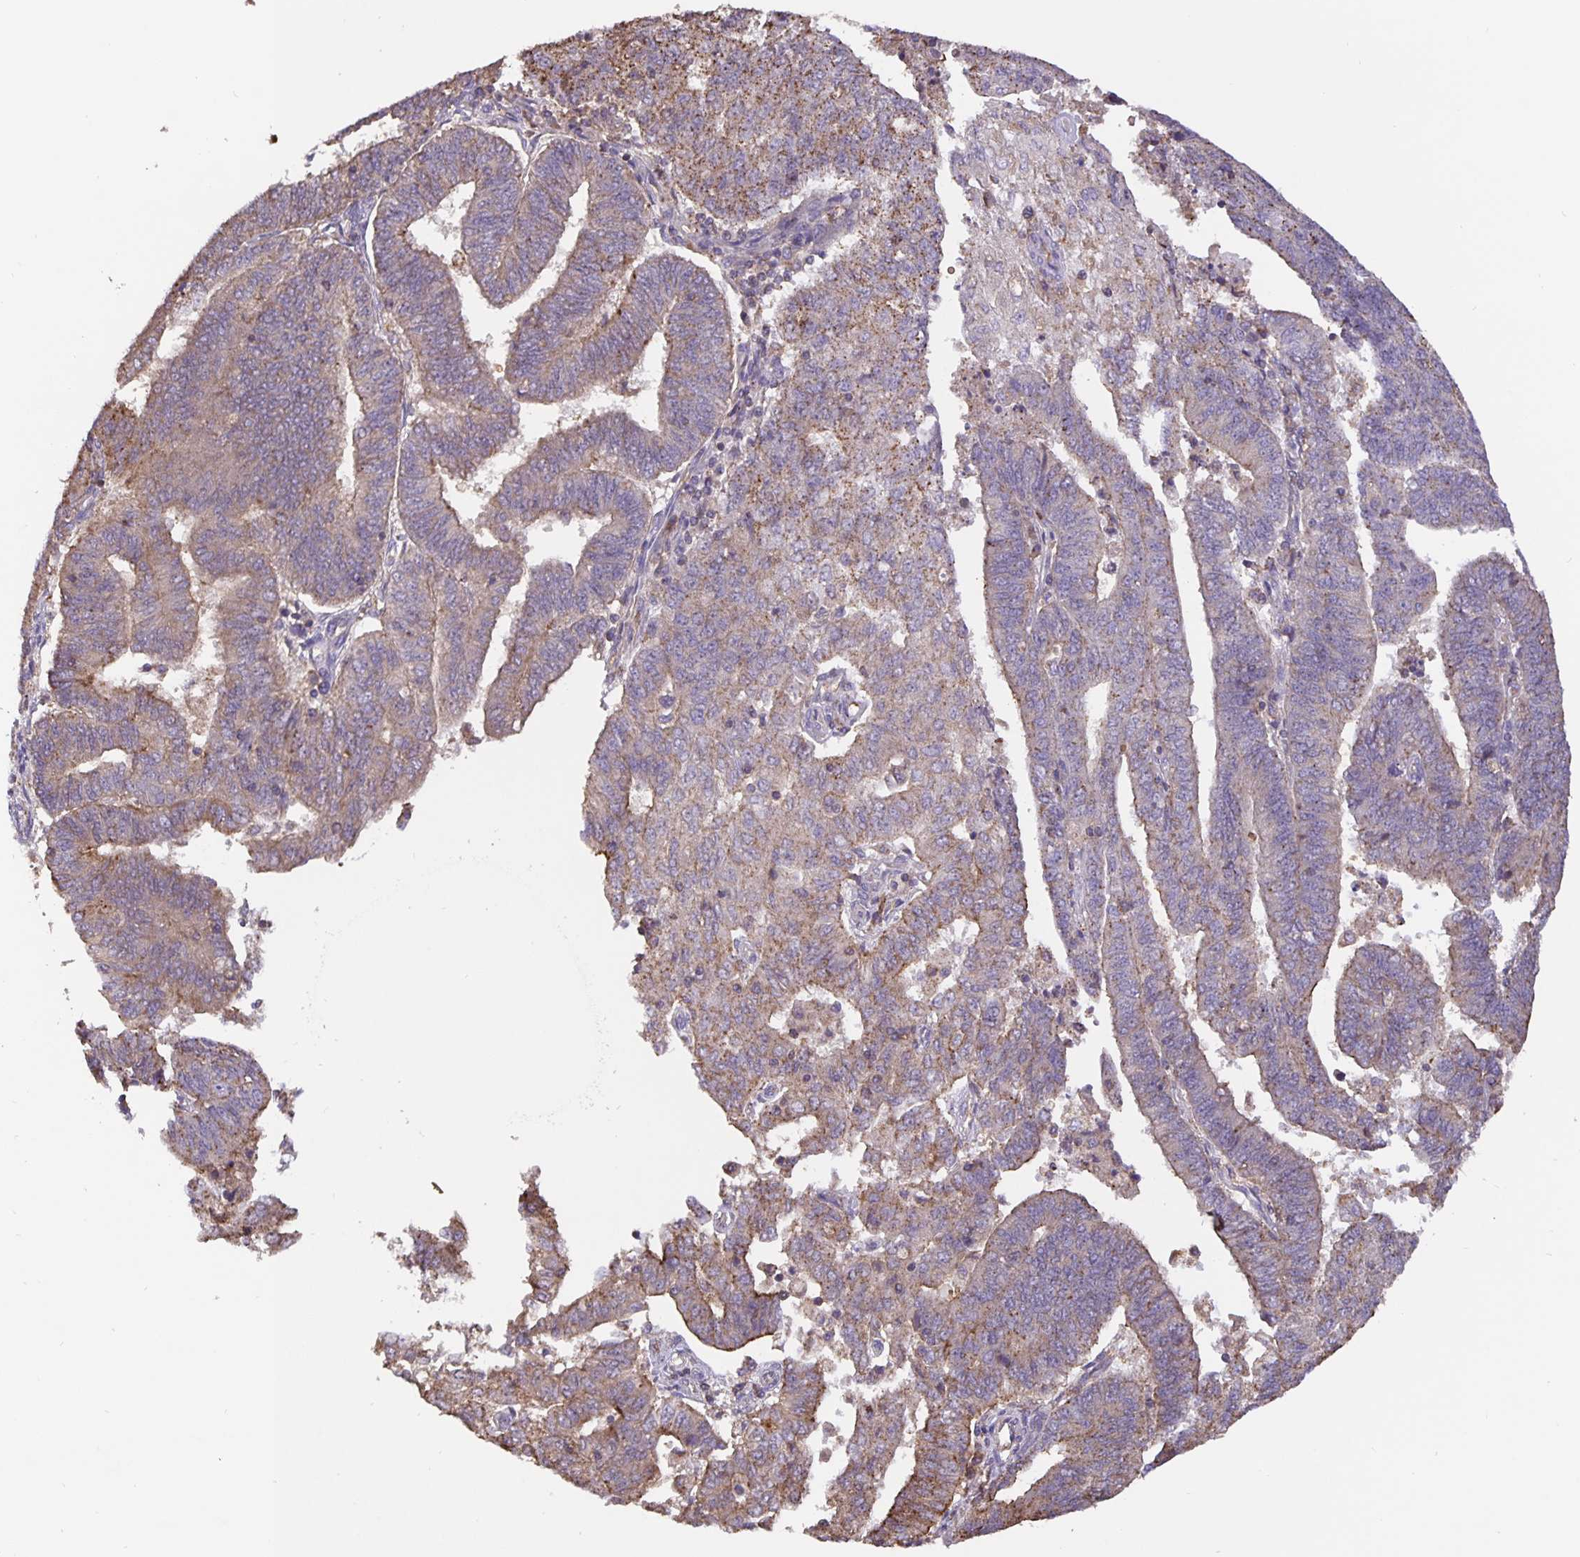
{"staining": {"intensity": "weak", "quantity": "25%-75%", "location": "cytoplasmic/membranous"}, "tissue": "endometrial cancer", "cell_type": "Tumor cells", "image_type": "cancer", "snomed": [{"axis": "morphology", "description": "Adenocarcinoma, NOS"}, {"axis": "topography", "description": "Endometrium"}], "caption": "Human endometrial adenocarcinoma stained with a protein marker demonstrates weak staining in tumor cells.", "gene": "TMEM71", "patient": {"sex": "female", "age": 82}}